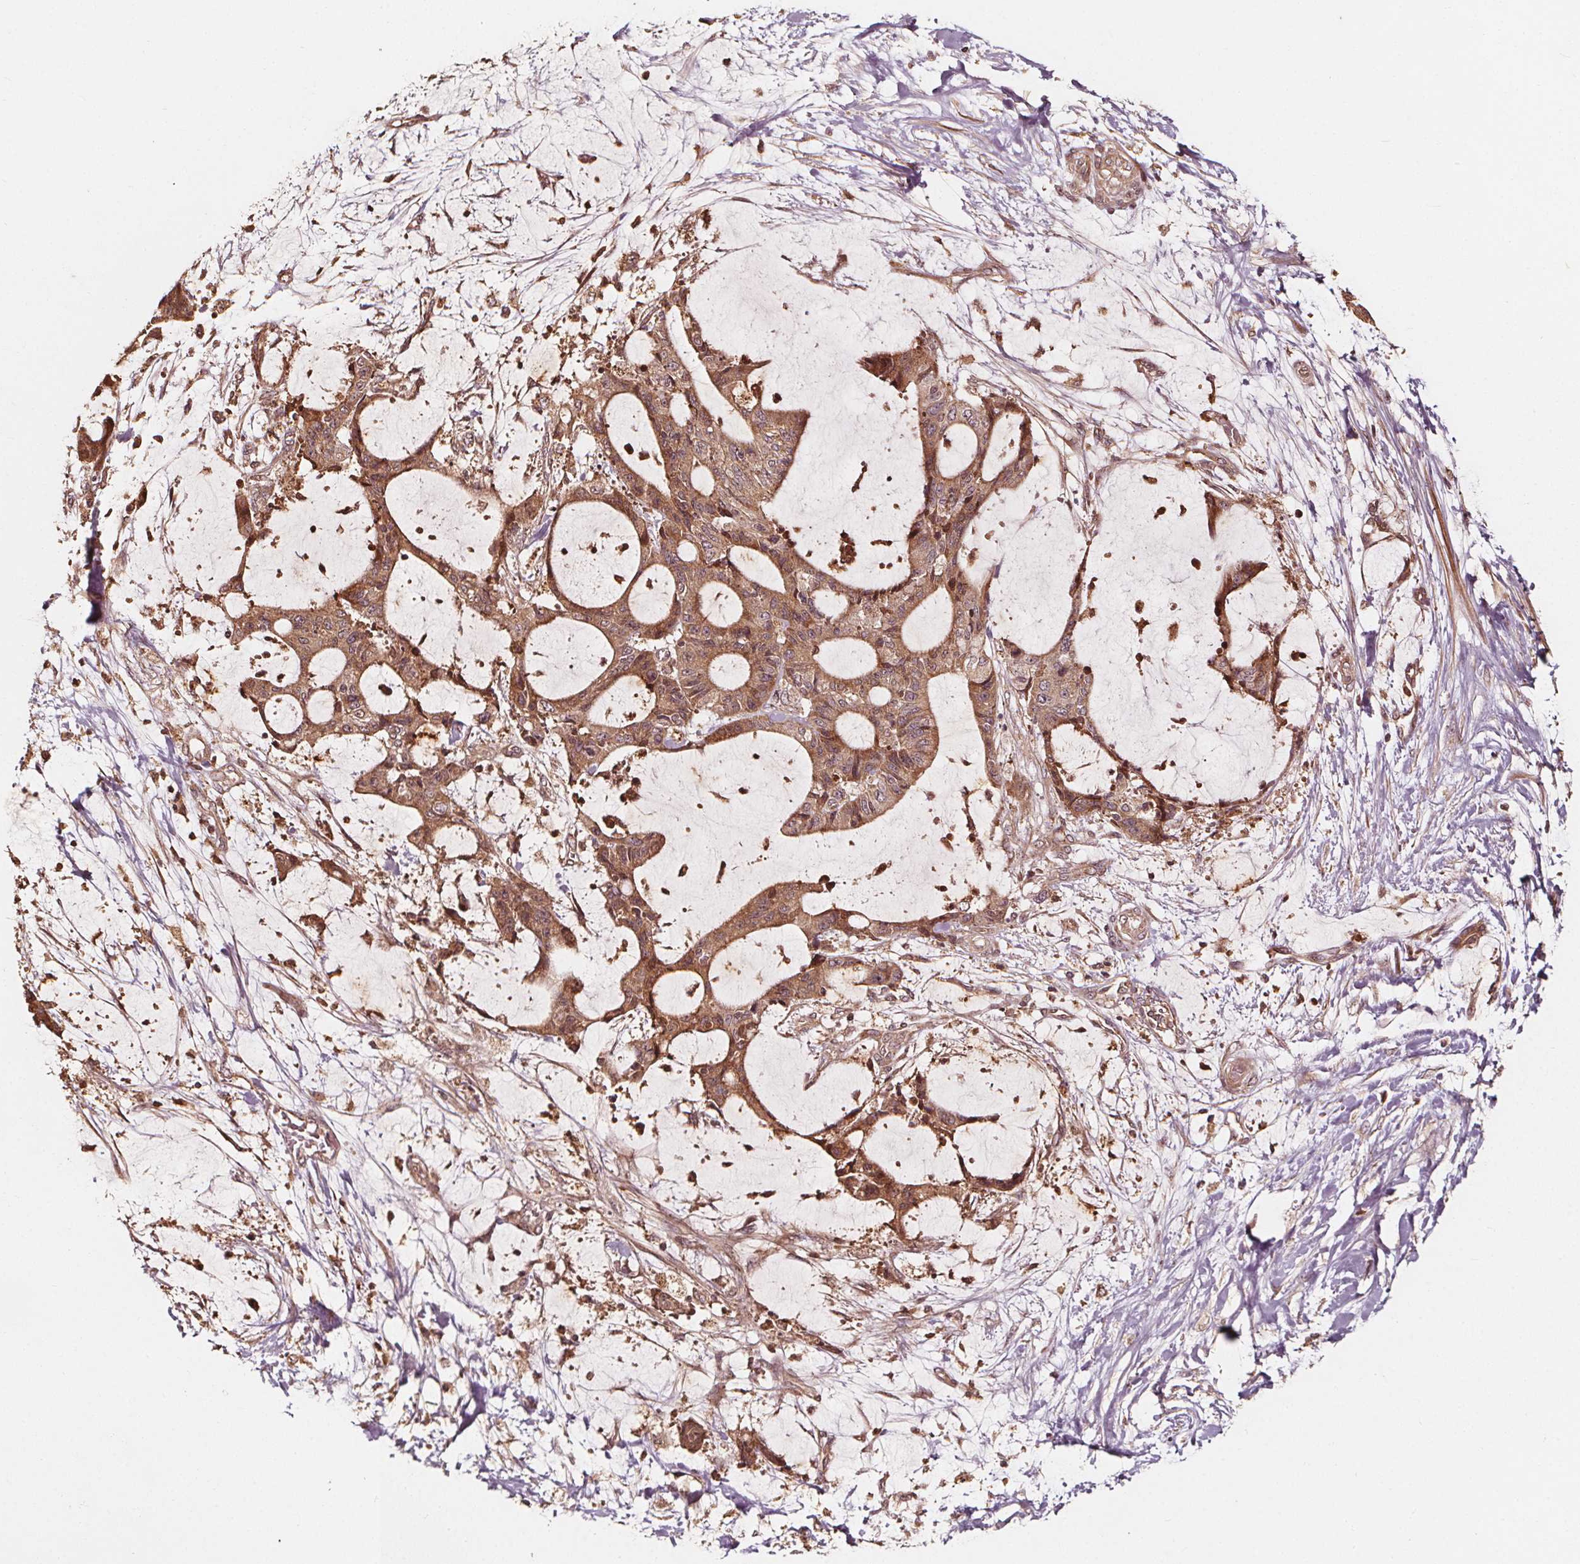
{"staining": {"intensity": "moderate", "quantity": ">75%", "location": "cytoplasmic/membranous"}, "tissue": "liver cancer", "cell_type": "Tumor cells", "image_type": "cancer", "snomed": [{"axis": "morphology", "description": "Cholangiocarcinoma"}, {"axis": "topography", "description": "Liver"}], "caption": "IHC of liver cholangiocarcinoma reveals medium levels of moderate cytoplasmic/membranous positivity in approximately >75% of tumor cells.", "gene": "NPC1", "patient": {"sex": "female", "age": 73}}